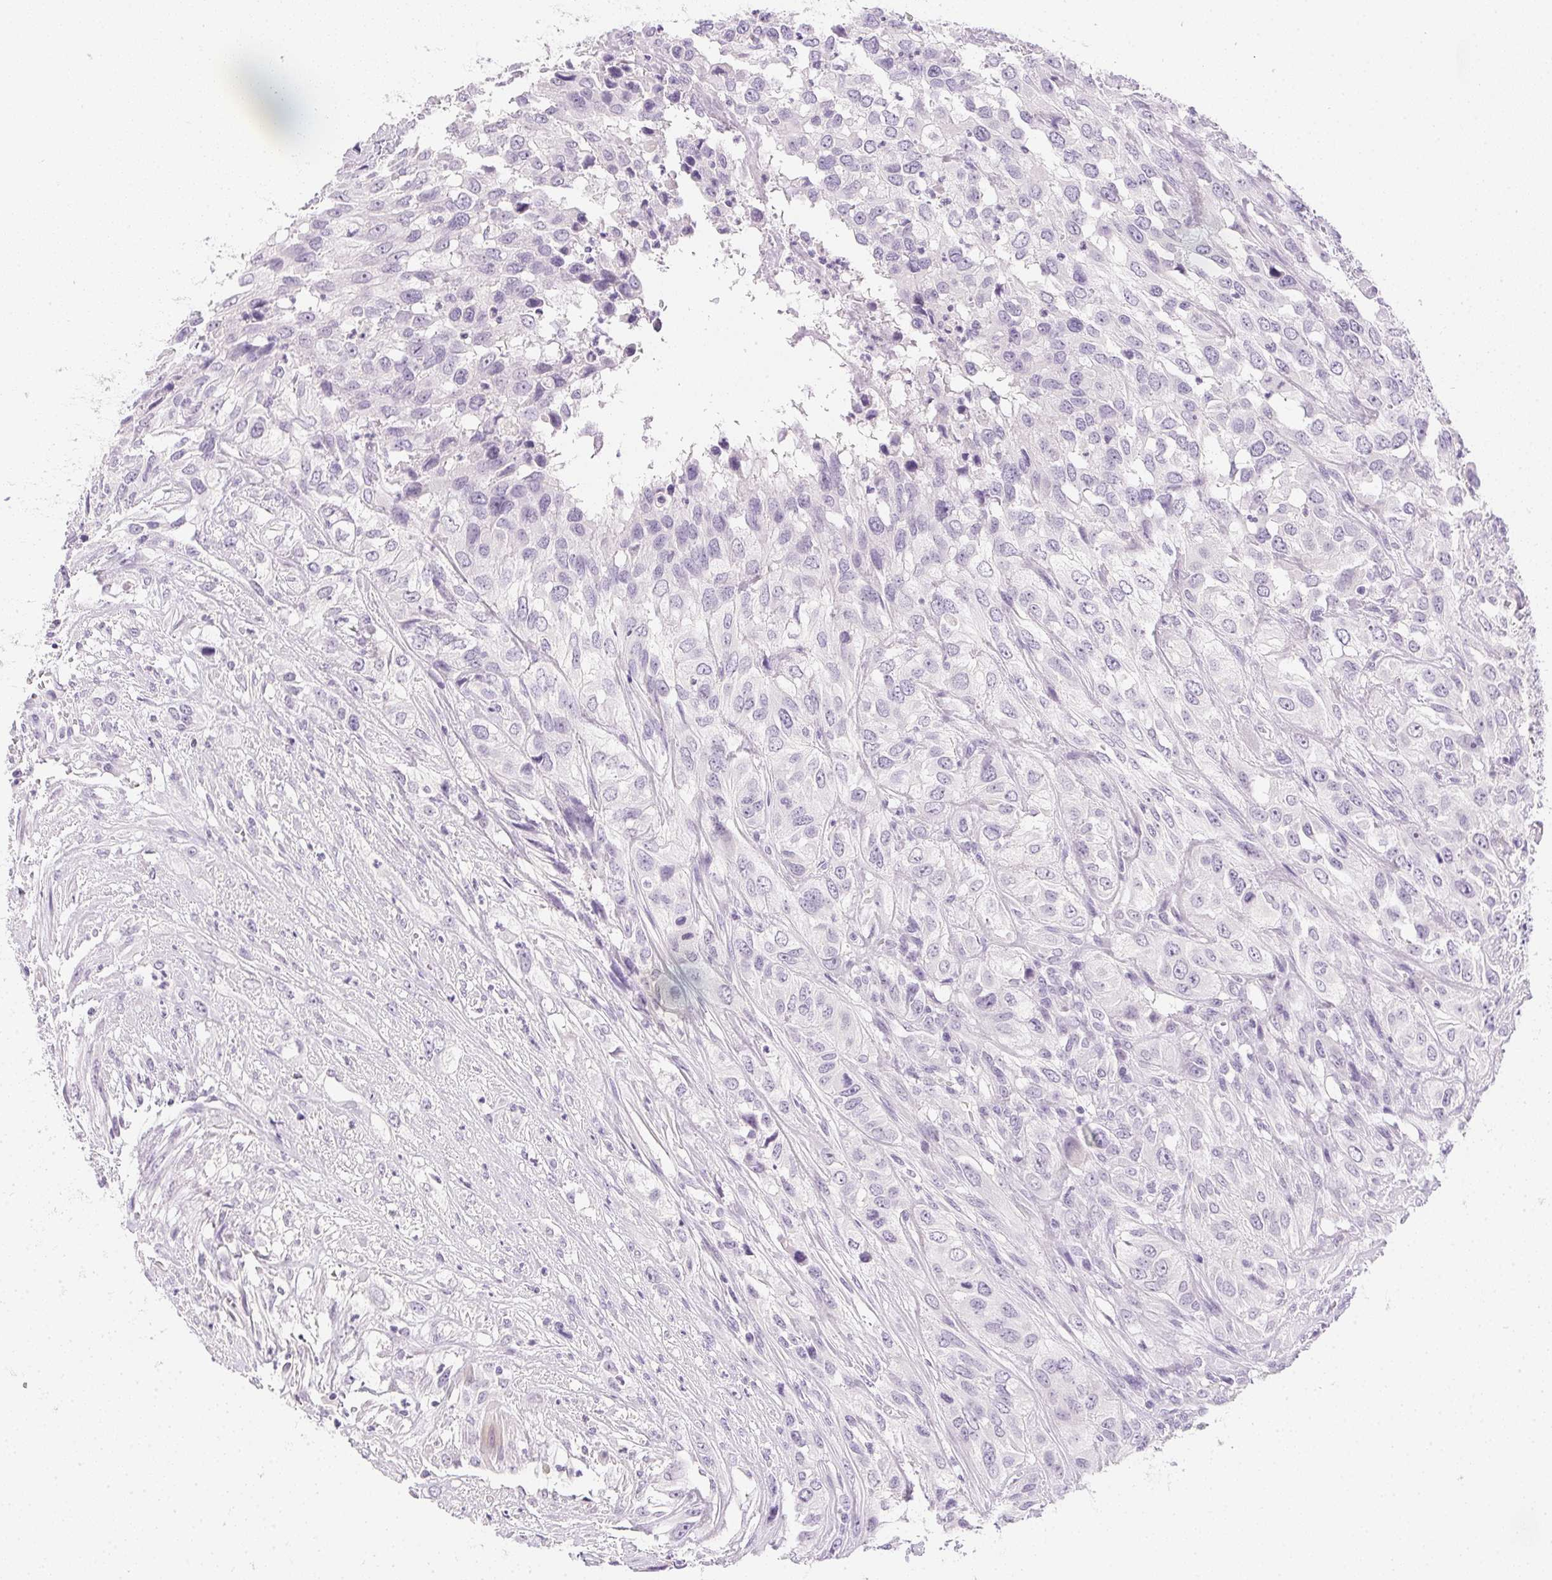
{"staining": {"intensity": "negative", "quantity": "none", "location": "none"}, "tissue": "urothelial cancer", "cell_type": "Tumor cells", "image_type": "cancer", "snomed": [{"axis": "morphology", "description": "Urothelial carcinoma, High grade"}, {"axis": "topography", "description": "Urinary bladder"}], "caption": "Protein analysis of urothelial carcinoma (high-grade) displays no significant expression in tumor cells.", "gene": "PPY", "patient": {"sex": "male", "age": 67}}